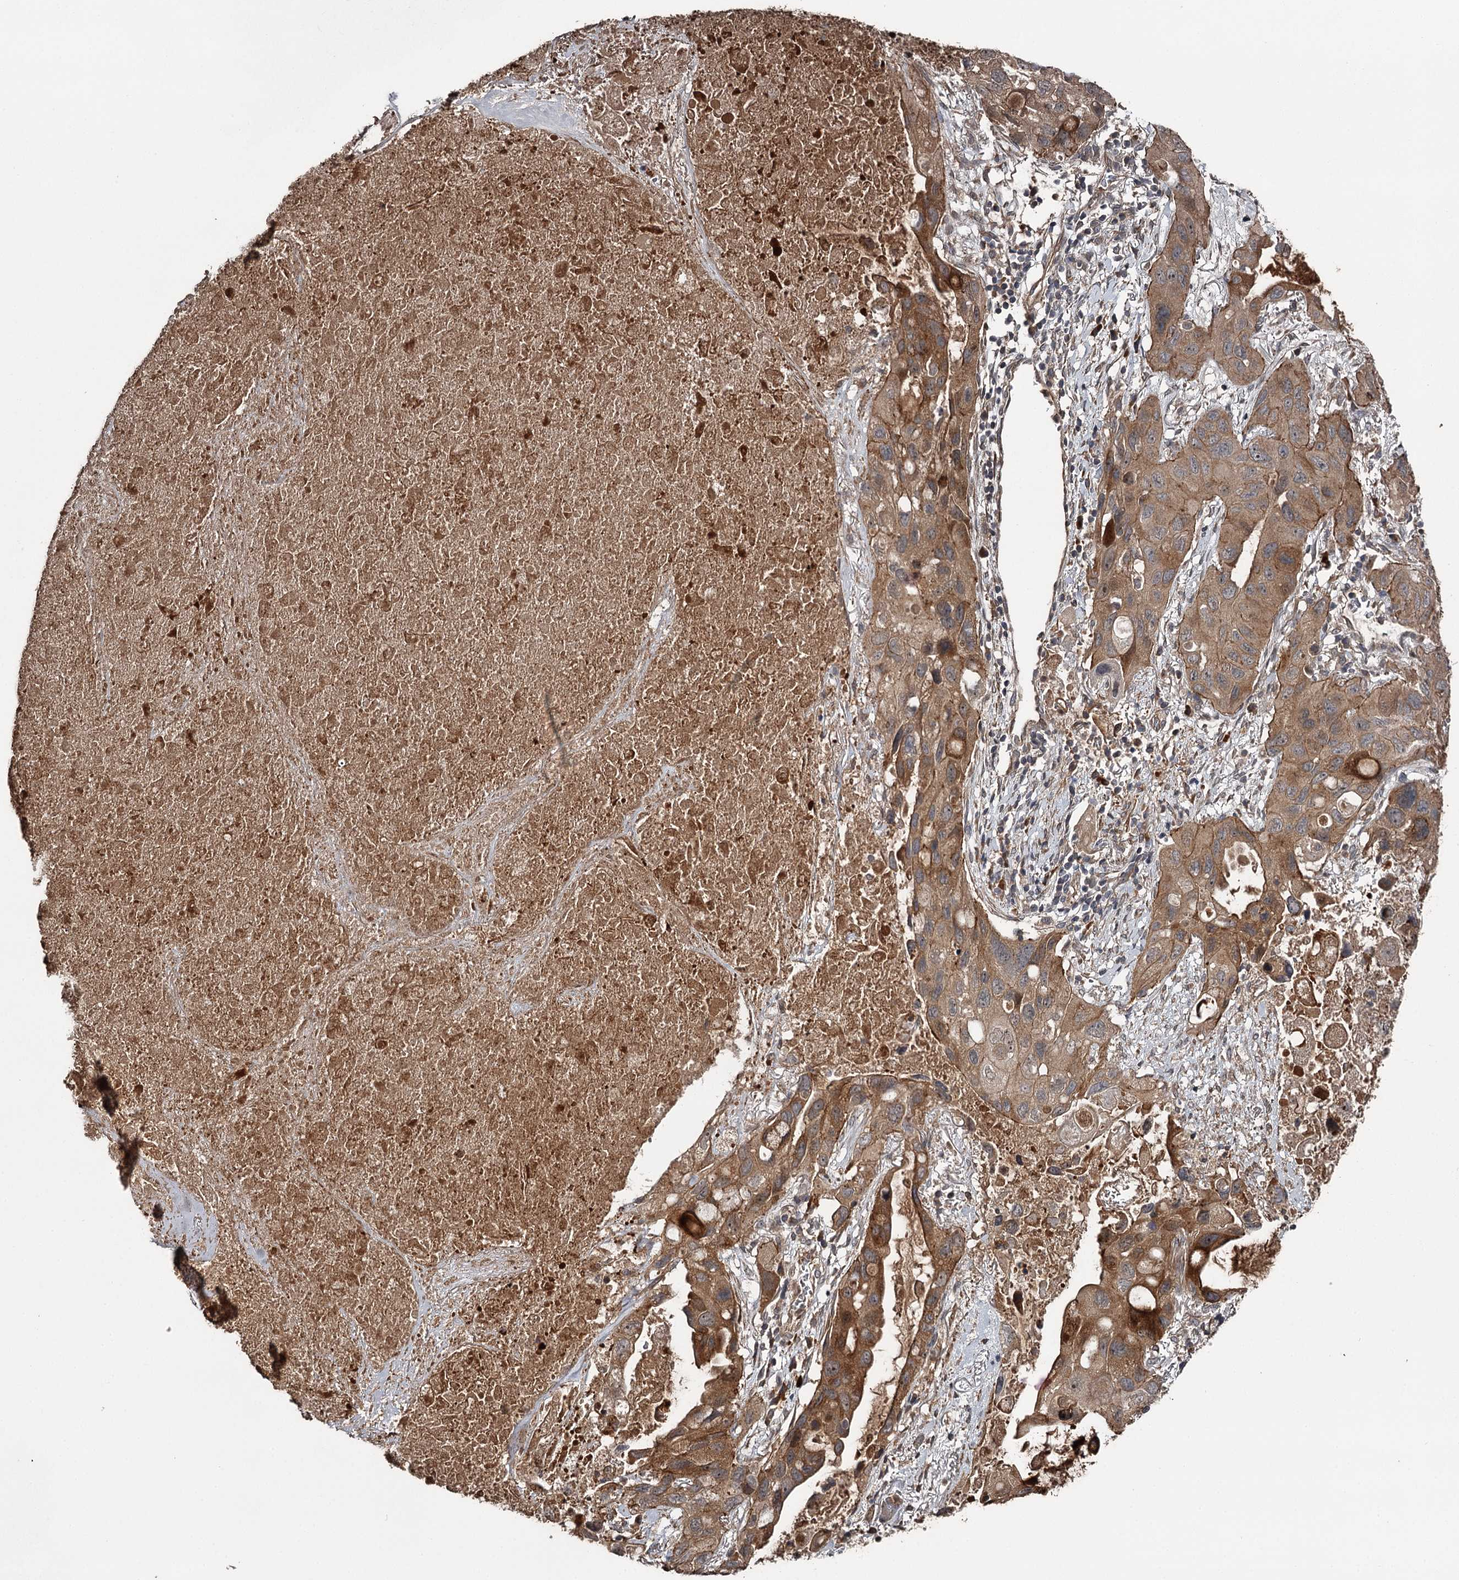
{"staining": {"intensity": "moderate", "quantity": ">75%", "location": "cytoplasmic/membranous"}, "tissue": "lung cancer", "cell_type": "Tumor cells", "image_type": "cancer", "snomed": [{"axis": "morphology", "description": "Squamous cell carcinoma, NOS"}, {"axis": "topography", "description": "Lung"}], "caption": "IHC staining of lung squamous cell carcinoma, which exhibits medium levels of moderate cytoplasmic/membranous staining in approximately >75% of tumor cells indicating moderate cytoplasmic/membranous protein positivity. The staining was performed using DAB (3,3'-diaminobenzidine) (brown) for protein detection and nuclei were counterstained in hematoxylin (blue).", "gene": "RAB21", "patient": {"sex": "female", "age": 73}}